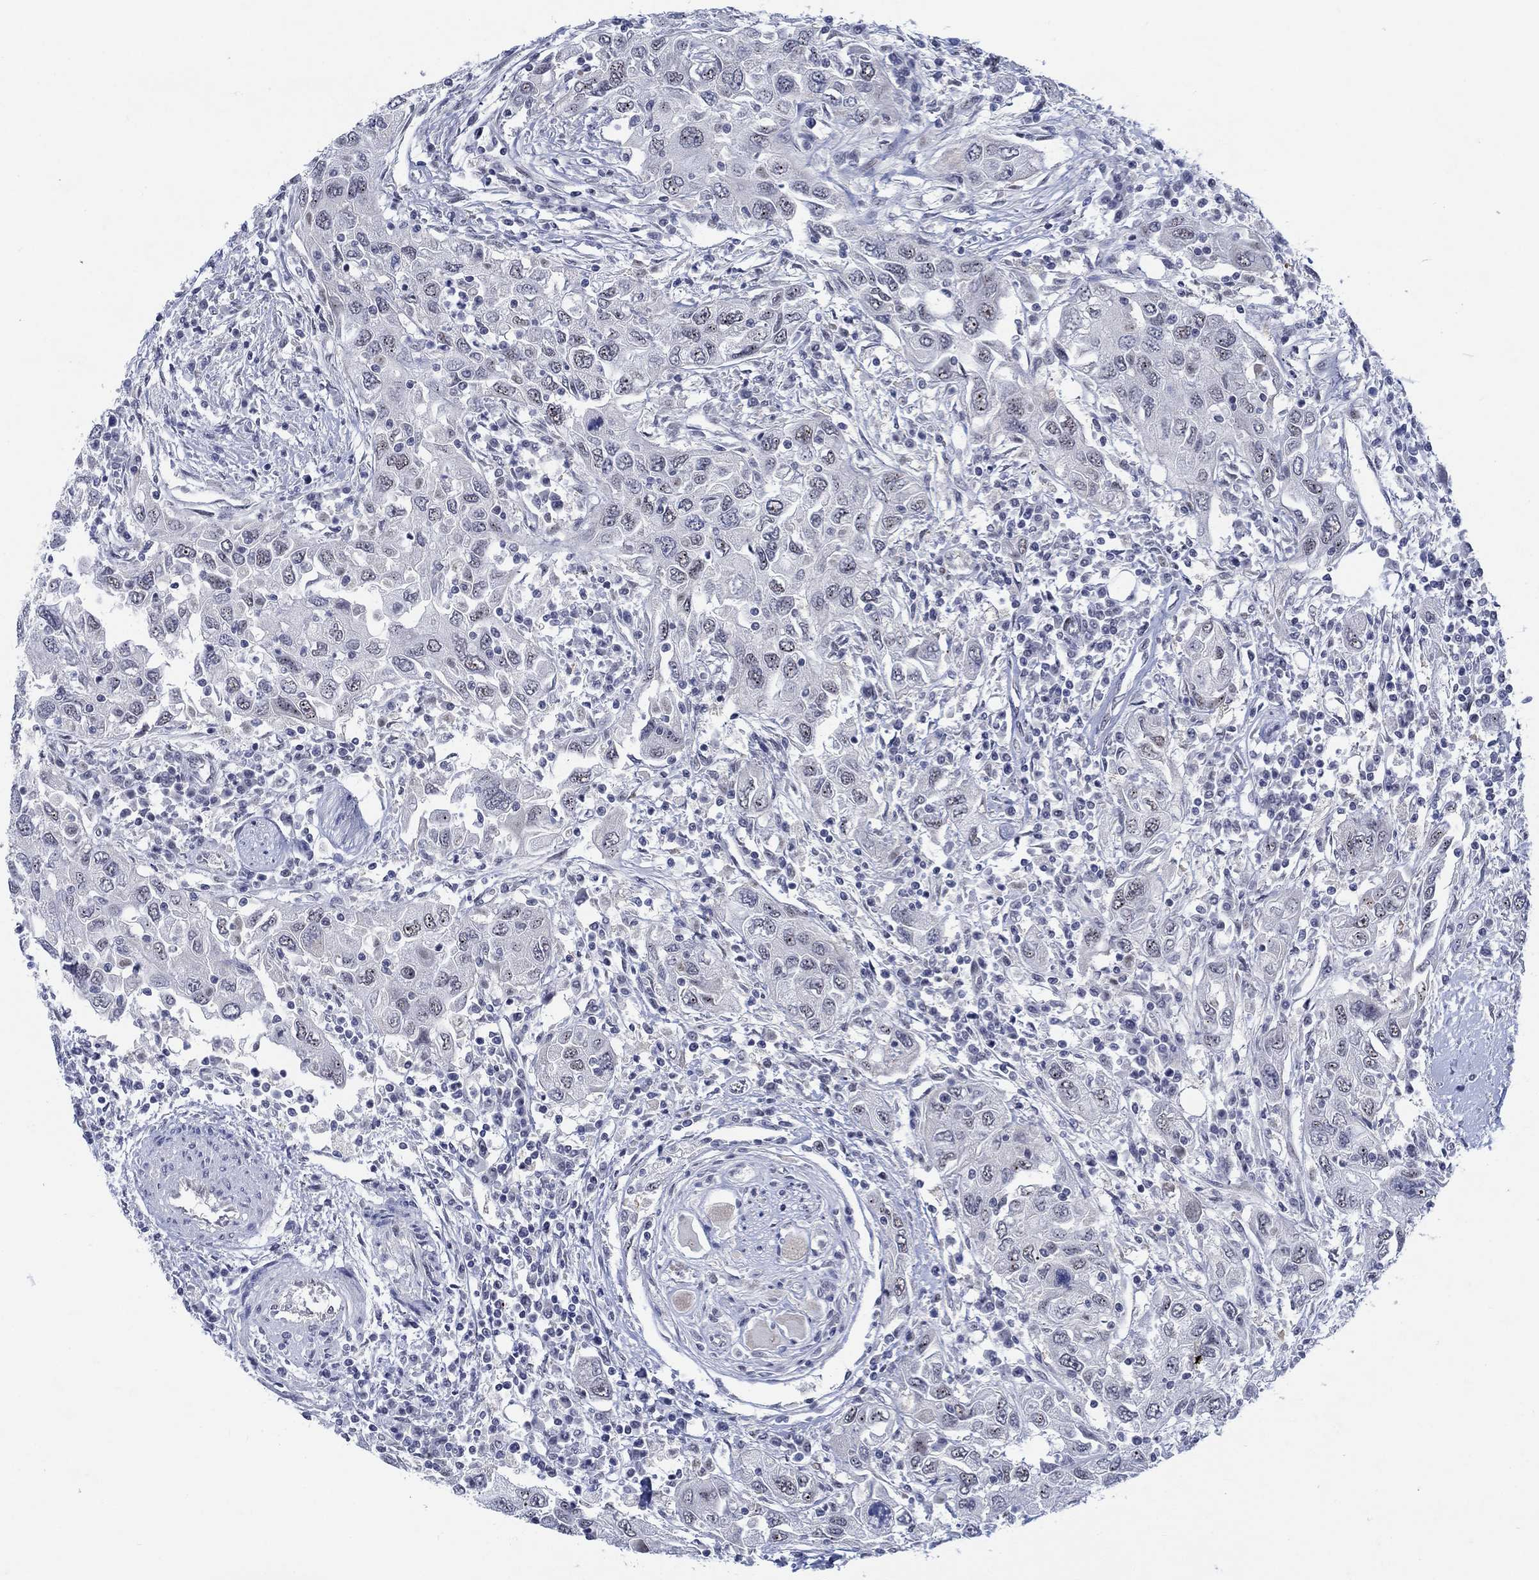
{"staining": {"intensity": "negative", "quantity": "none", "location": "none"}, "tissue": "urothelial cancer", "cell_type": "Tumor cells", "image_type": "cancer", "snomed": [{"axis": "morphology", "description": "Urothelial carcinoma, High grade"}, {"axis": "topography", "description": "Urinary bladder"}], "caption": "Photomicrograph shows no protein positivity in tumor cells of urothelial cancer tissue.", "gene": "NEU3", "patient": {"sex": "male", "age": 76}}